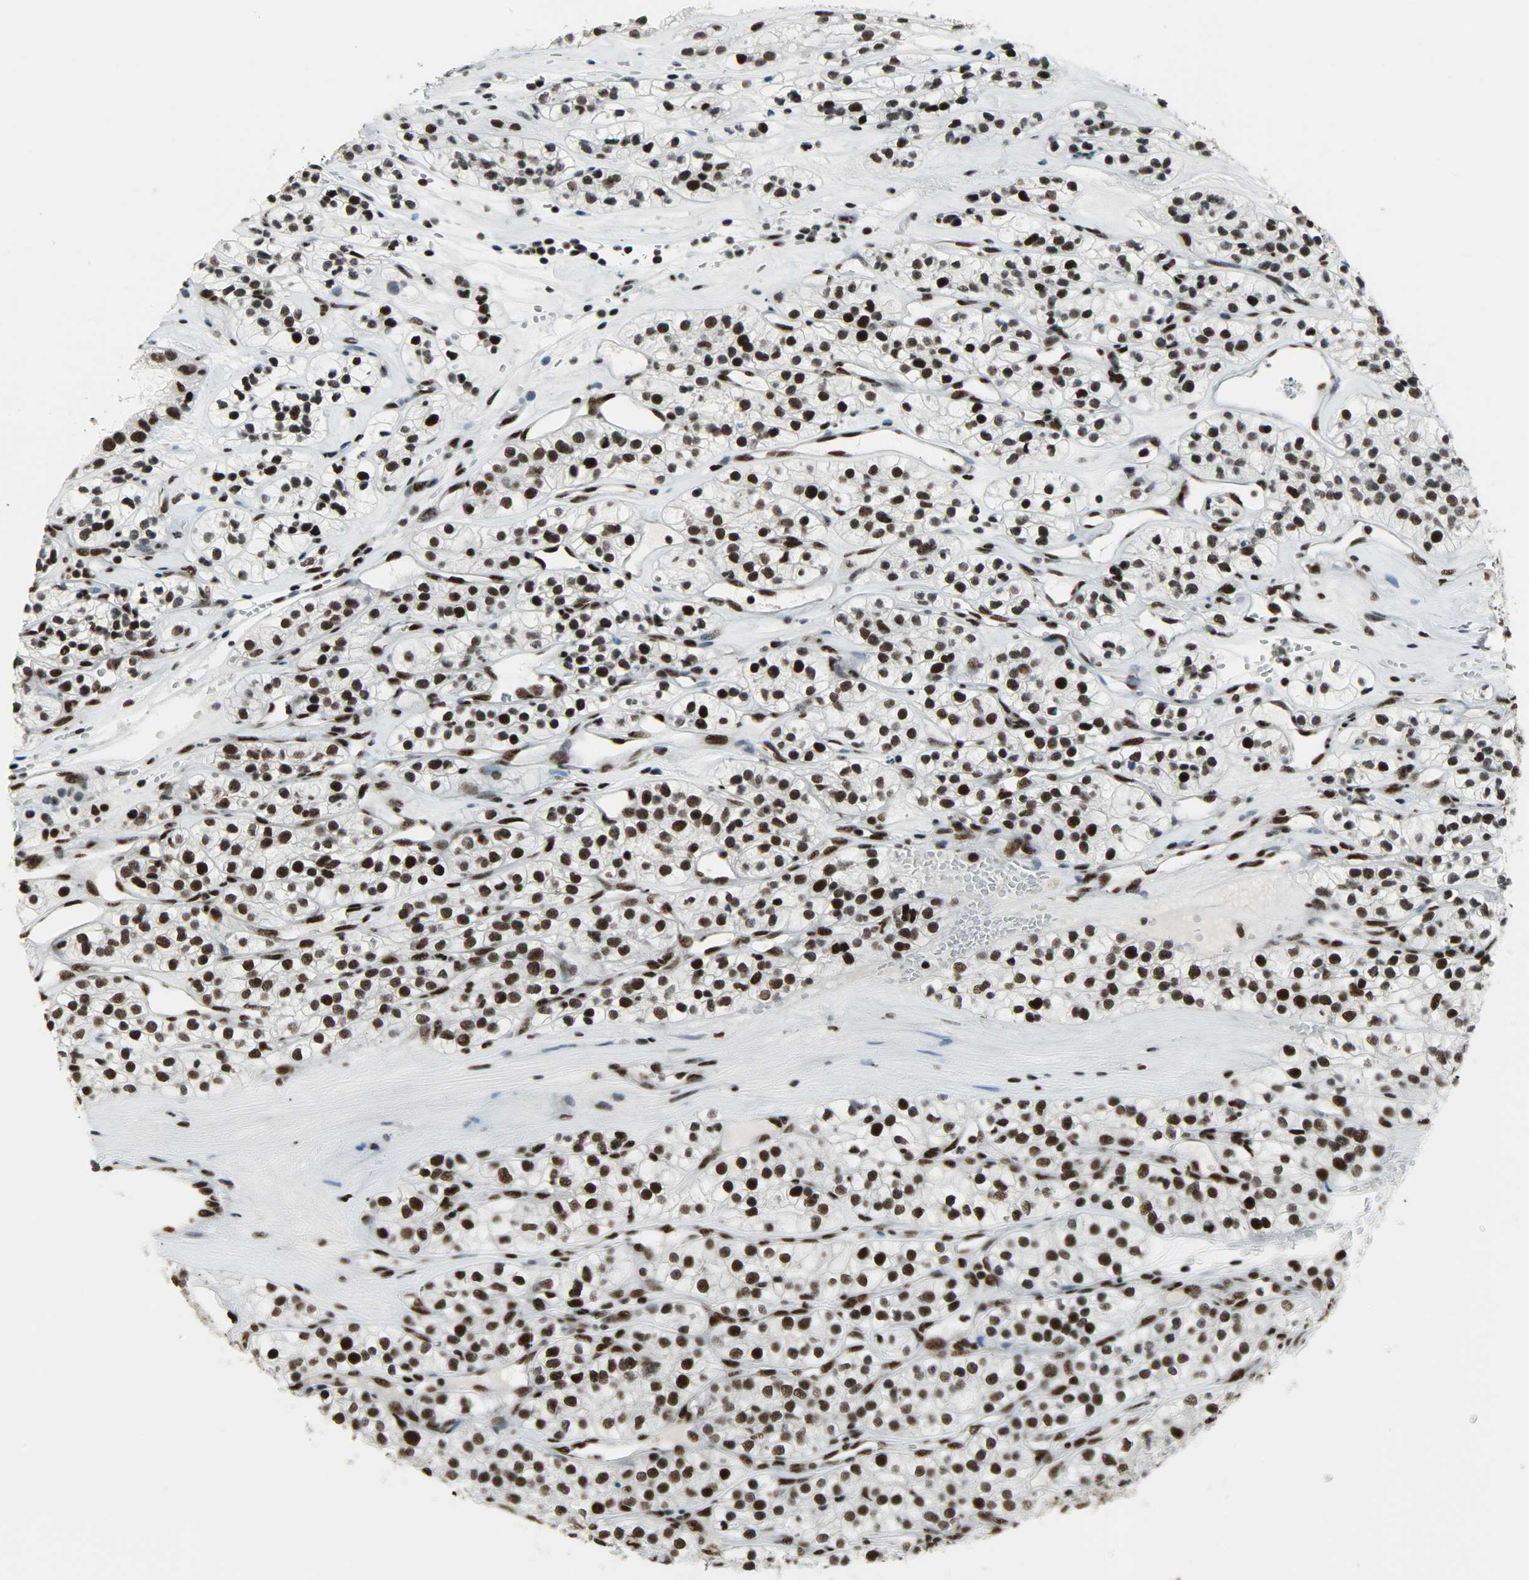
{"staining": {"intensity": "strong", "quantity": ">75%", "location": "nuclear"}, "tissue": "renal cancer", "cell_type": "Tumor cells", "image_type": "cancer", "snomed": [{"axis": "morphology", "description": "Adenocarcinoma, NOS"}, {"axis": "topography", "description": "Kidney"}], "caption": "This is a photomicrograph of IHC staining of renal adenocarcinoma, which shows strong positivity in the nuclear of tumor cells.", "gene": "SNRPA", "patient": {"sex": "female", "age": 57}}